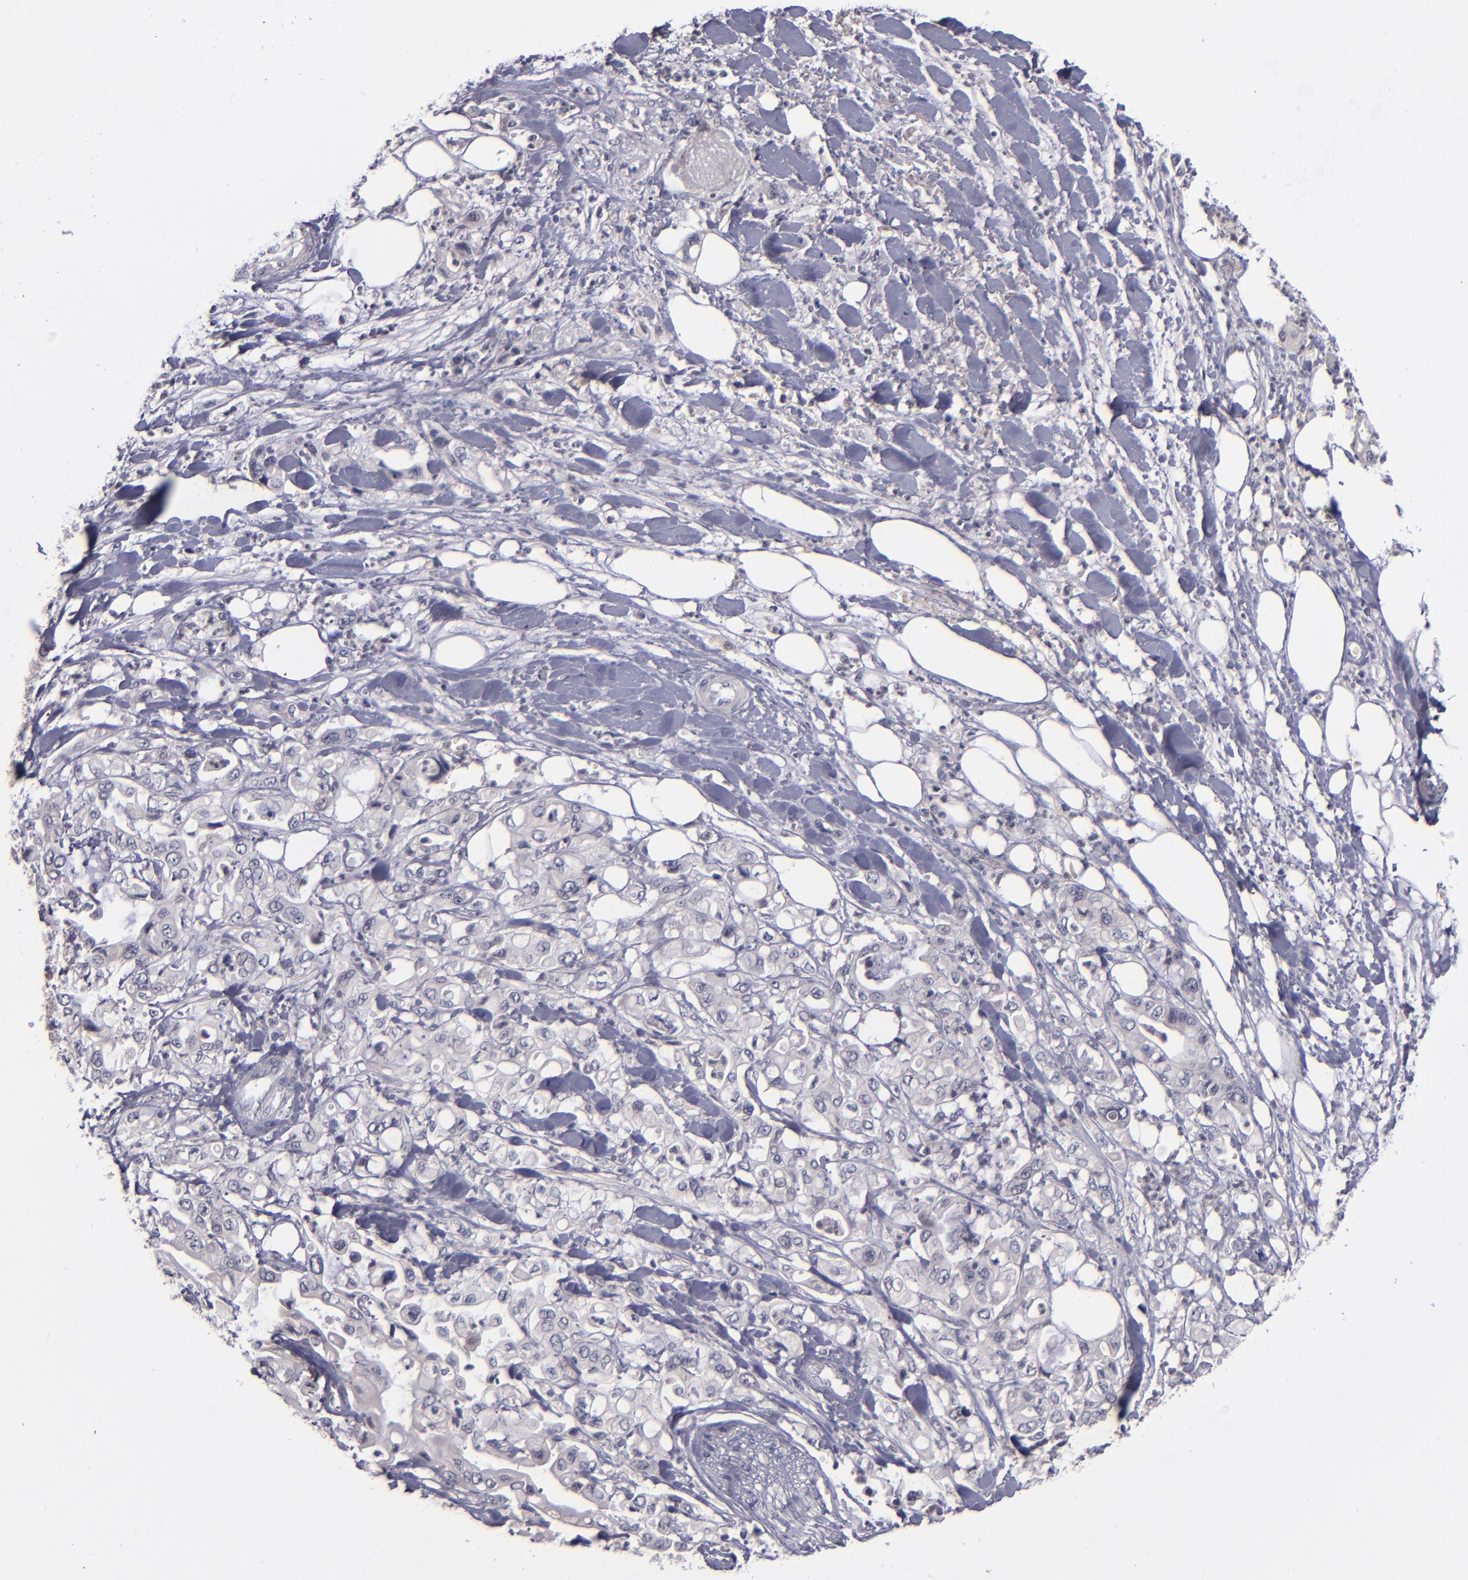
{"staining": {"intensity": "negative", "quantity": "none", "location": "none"}, "tissue": "pancreatic cancer", "cell_type": "Tumor cells", "image_type": "cancer", "snomed": [{"axis": "morphology", "description": "Adenocarcinoma, NOS"}, {"axis": "topography", "description": "Pancreas"}], "caption": "The micrograph exhibits no significant expression in tumor cells of pancreatic cancer.", "gene": "TSC2", "patient": {"sex": "male", "age": 70}}